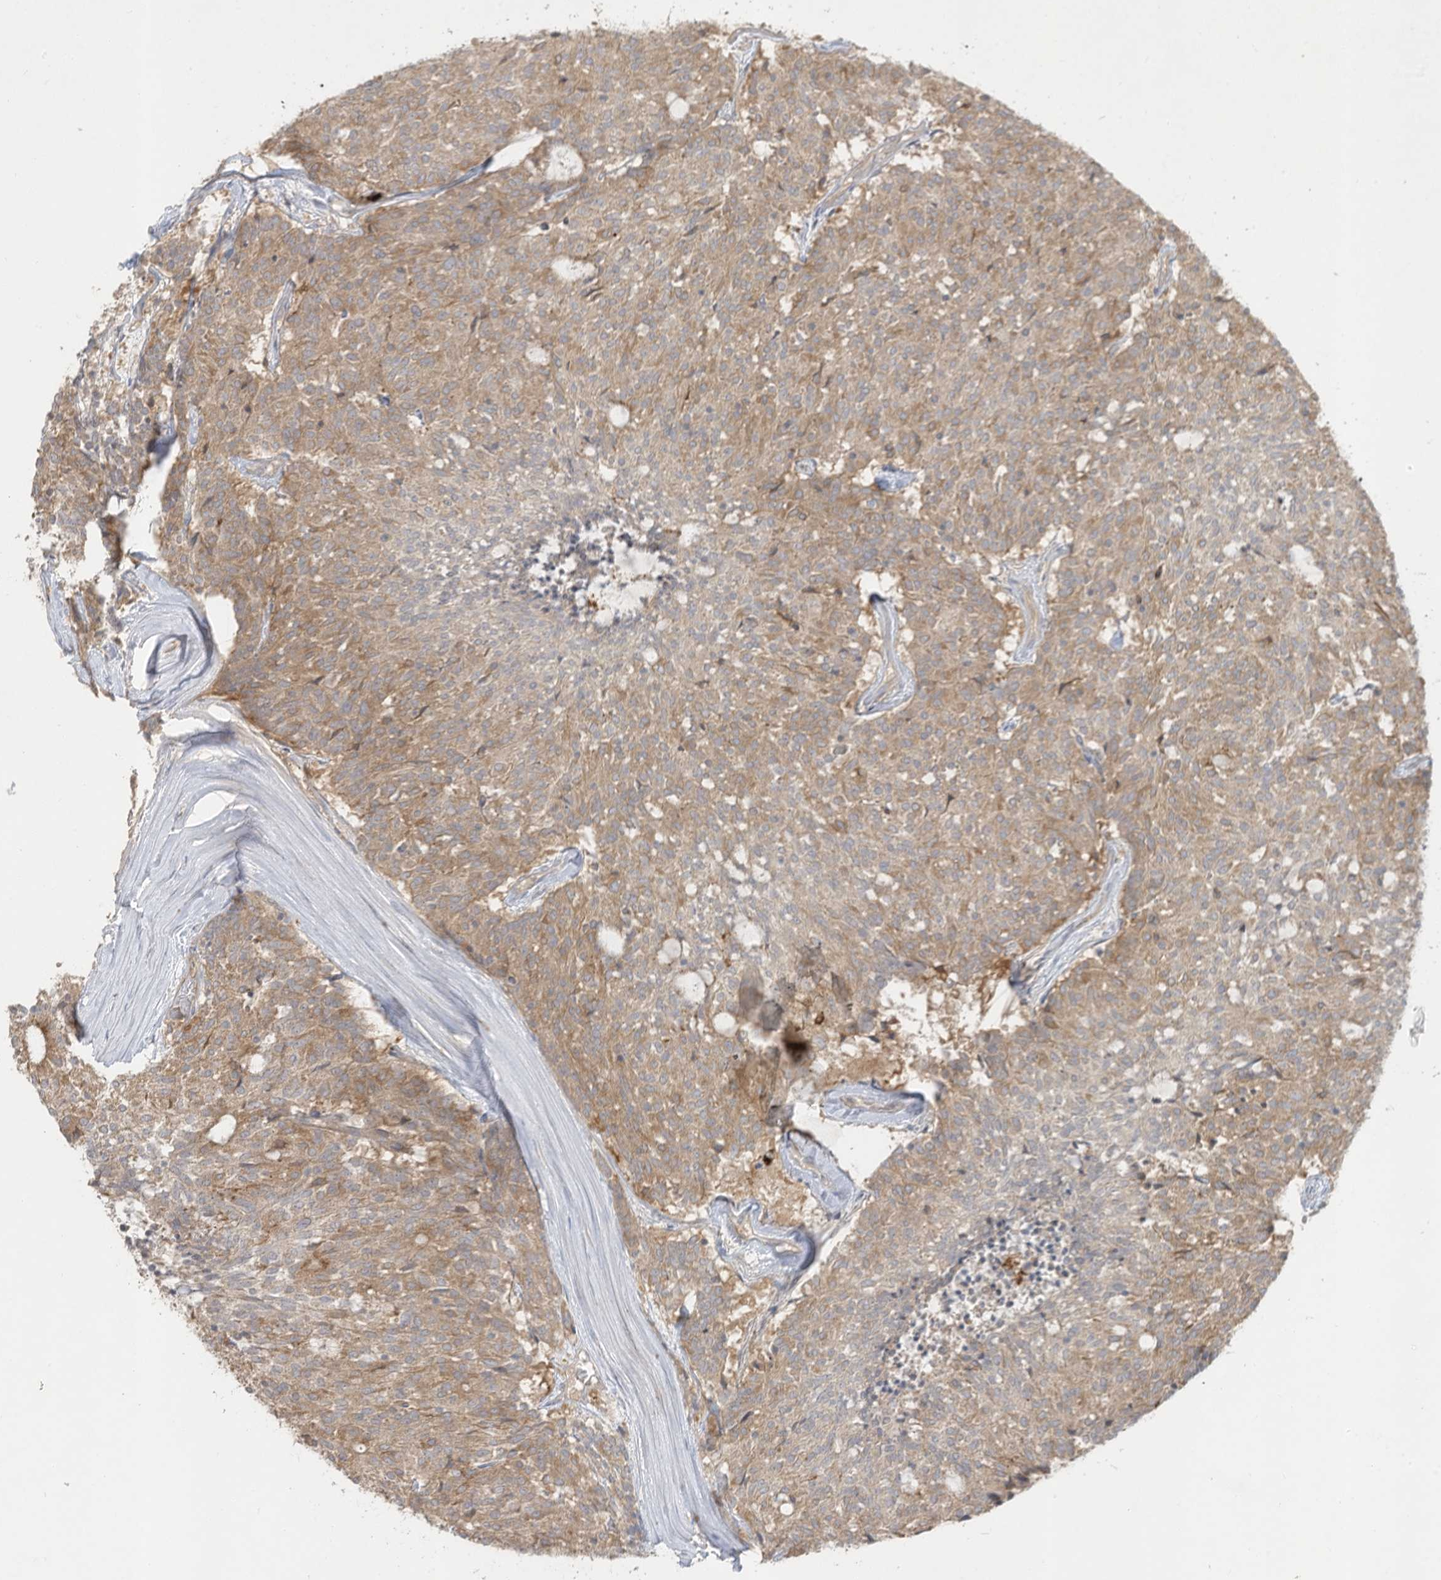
{"staining": {"intensity": "moderate", "quantity": "25%-75%", "location": "cytoplasmic/membranous"}, "tissue": "carcinoid", "cell_type": "Tumor cells", "image_type": "cancer", "snomed": [{"axis": "morphology", "description": "Carcinoid, malignant, NOS"}, {"axis": "topography", "description": "Pancreas"}], "caption": "Brown immunohistochemical staining in carcinoid reveals moderate cytoplasmic/membranous staining in approximately 25%-75% of tumor cells.", "gene": "LDAH", "patient": {"sex": "female", "age": 54}}